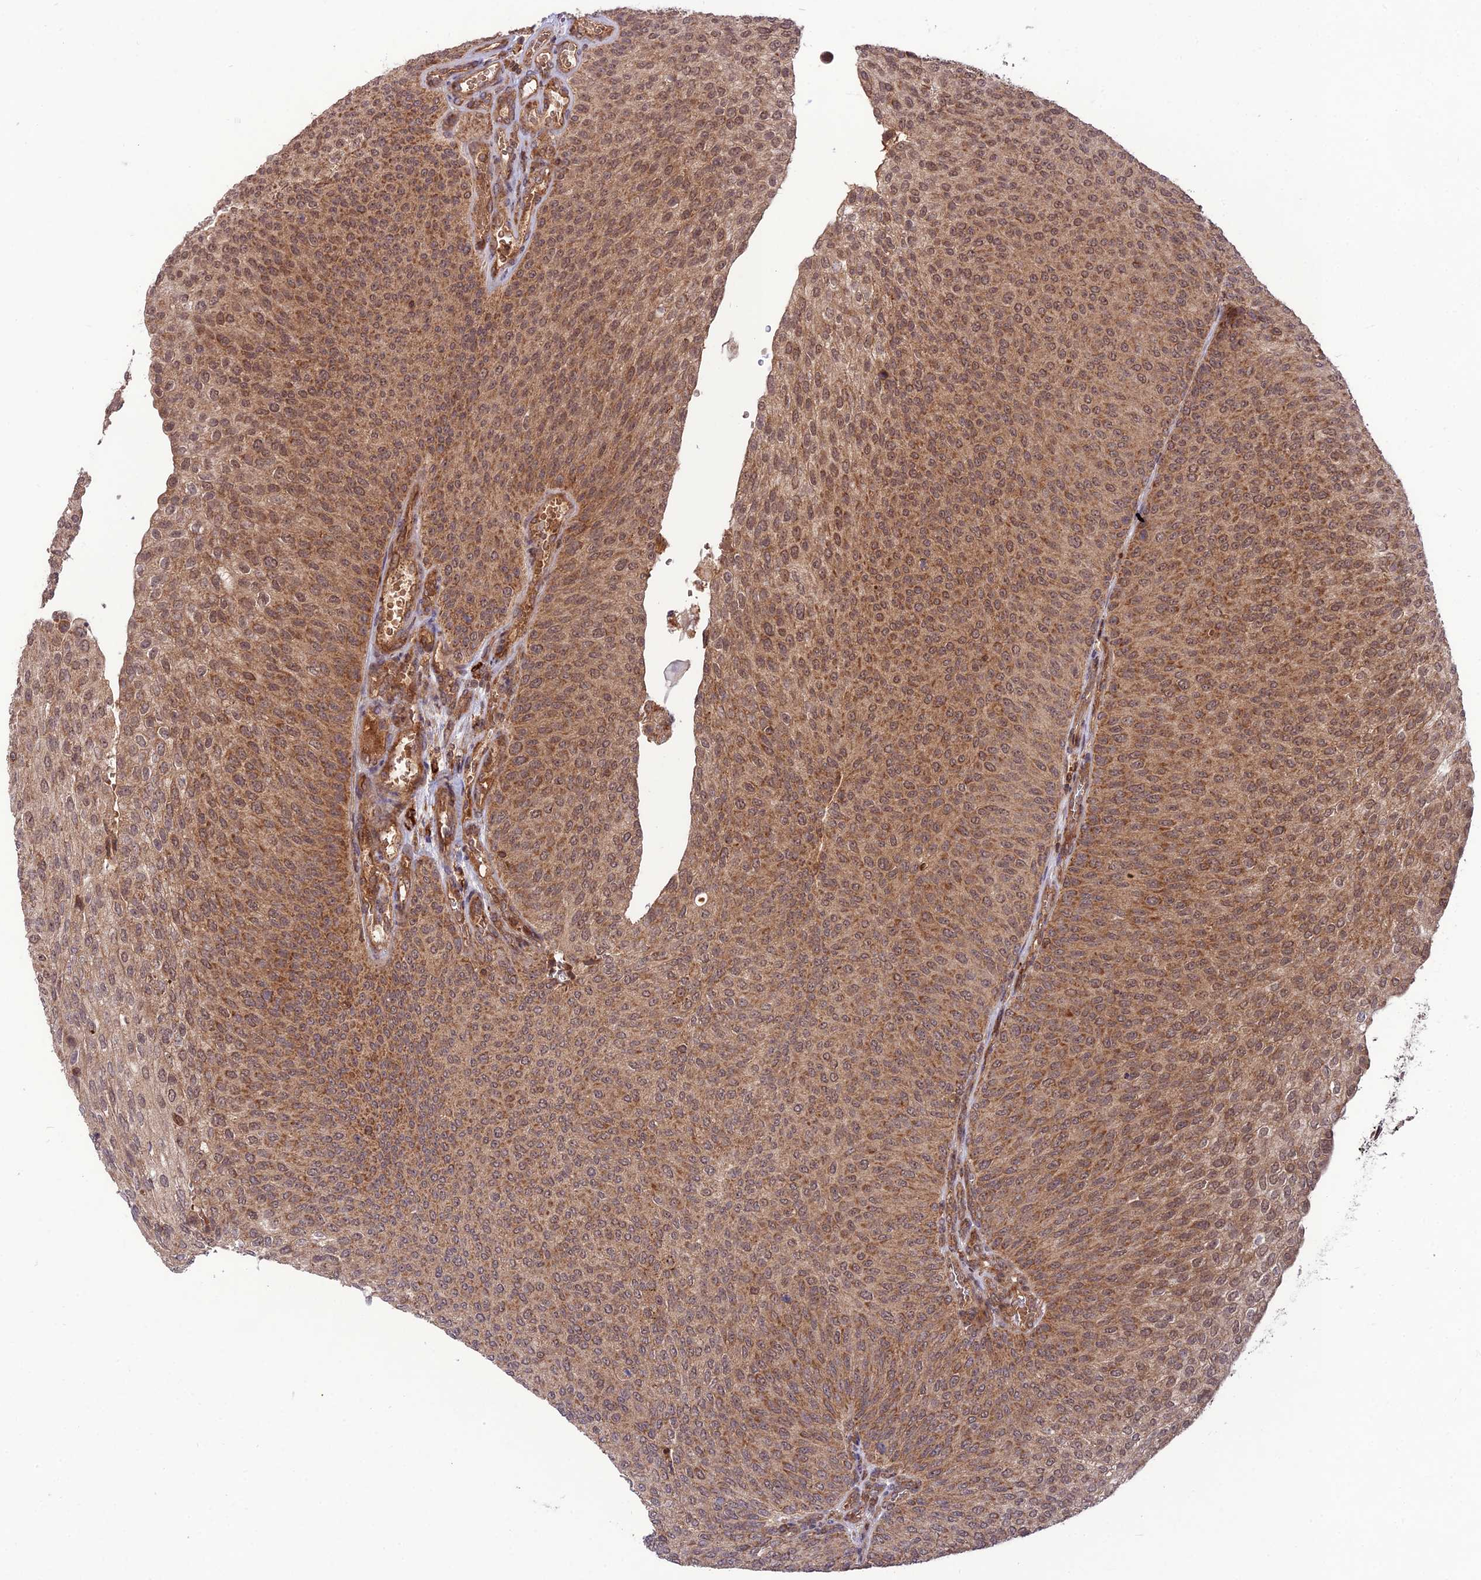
{"staining": {"intensity": "moderate", "quantity": ">75%", "location": "cytoplasmic/membranous,nuclear"}, "tissue": "urothelial cancer", "cell_type": "Tumor cells", "image_type": "cancer", "snomed": [{"axis": "morphology", "description": "Urothelial carcinoma, High grade"}, {"axis": "topography", "description": "Urinary bladder"}], "caption": "Protein analysis of high-grade urothelial carcinoma tissue reveals moderate cytoplasmic/membranous and nuclear staining in about >75% of tumor cells.", "gene": "NDUFC1", "patient": {"sex": "female", "age": 79}}